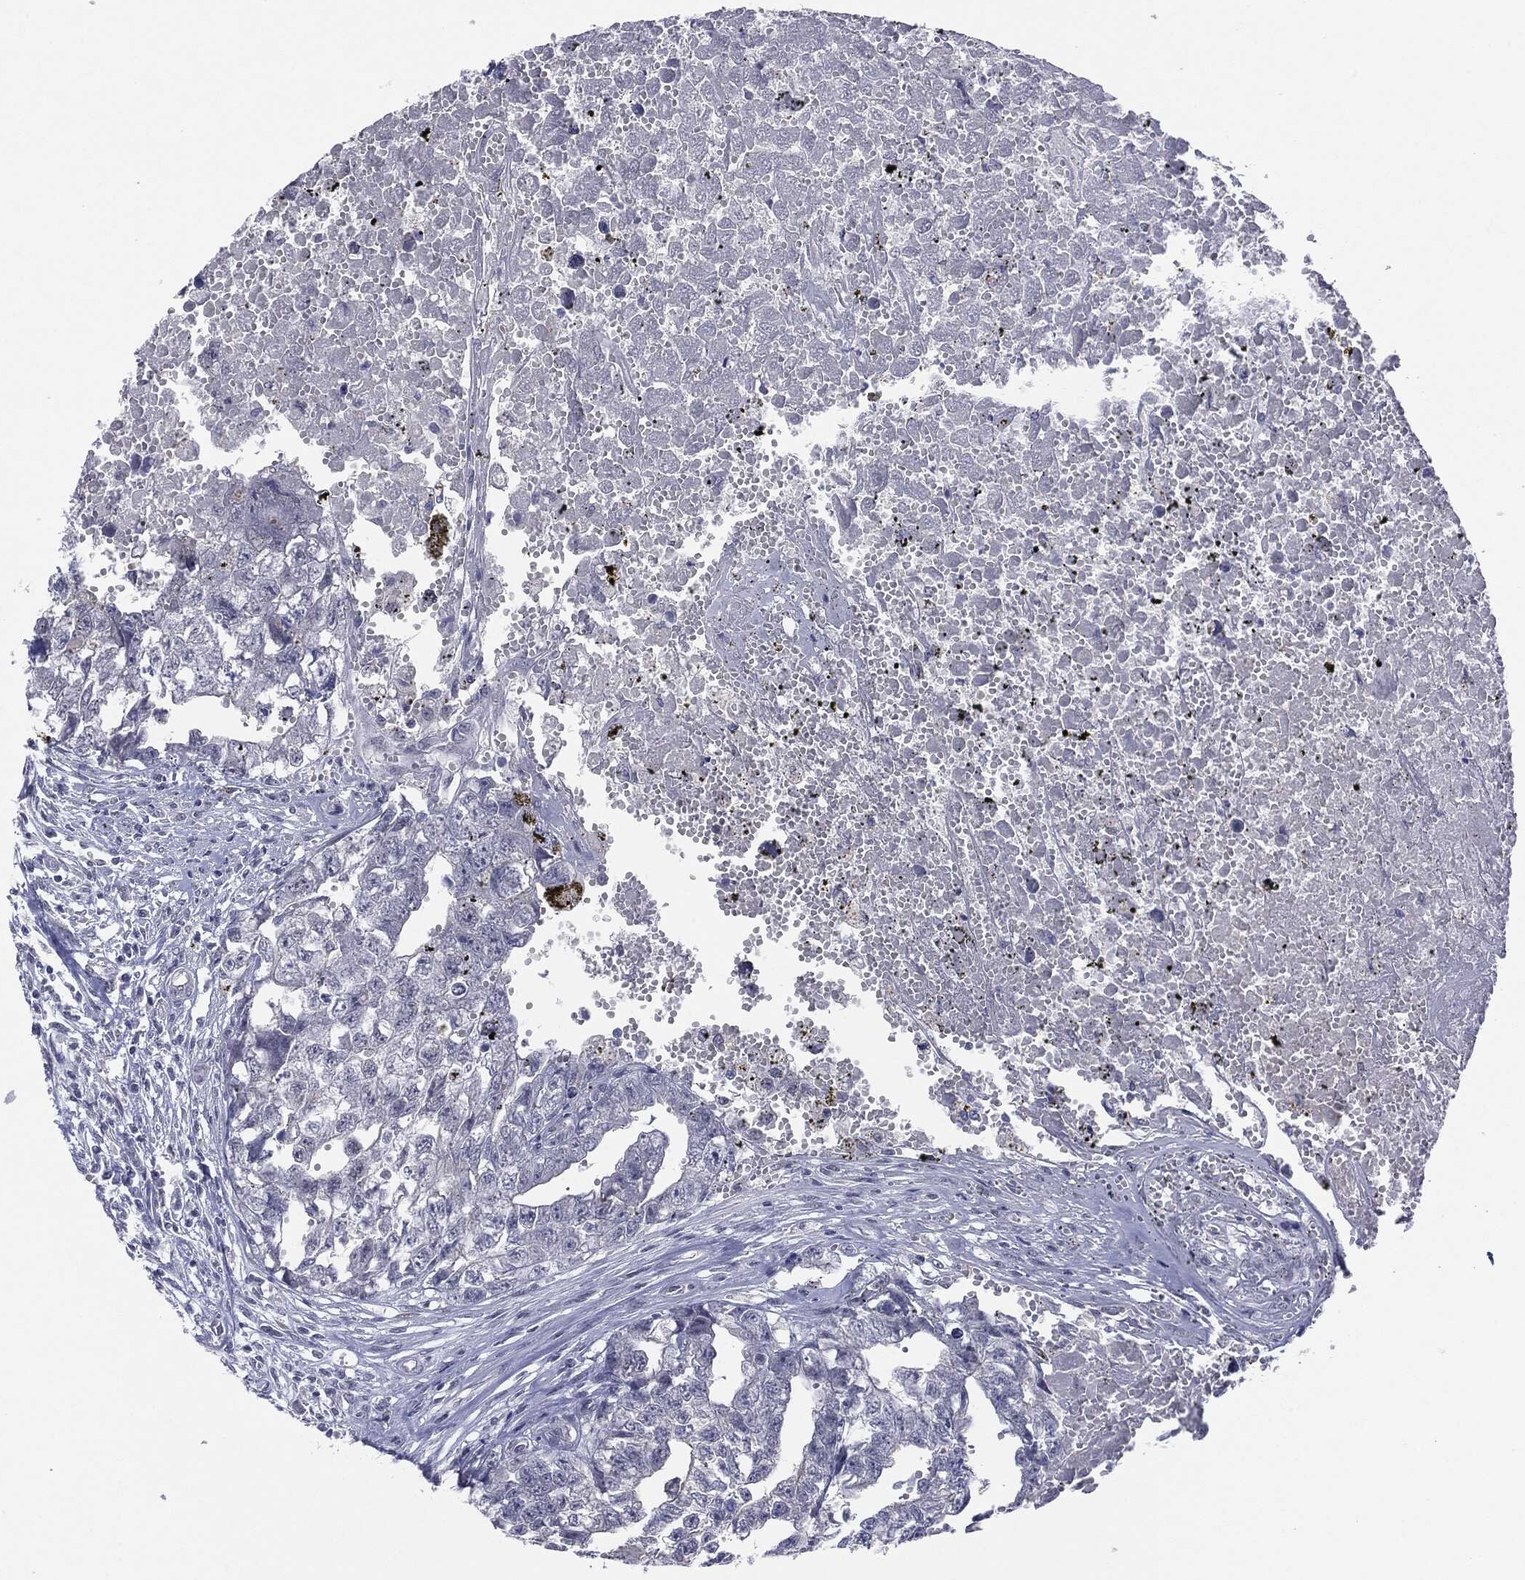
{"staining": {"intensity": "negative", "quantity": "none", "location": "none"}, "tissue": "testis cancer", "cell_type": "Tumor cells", "image_type": "cancer", "snomed": [{"axis": "morphology", "description": "Seminoma, NOS"}, {"axis": "morphology", "description": "Carcinoma, Embryonal, NOS"}, {"axis": "topography", "description": "Testis"}], "caption": "Testis cancer (embryonal carcinoma) was stained to show a protein in brown. There is no significant positivity in tumor cells.", "gene": "SLC5A5", "patient": {"sex": "male", "age": 22}}